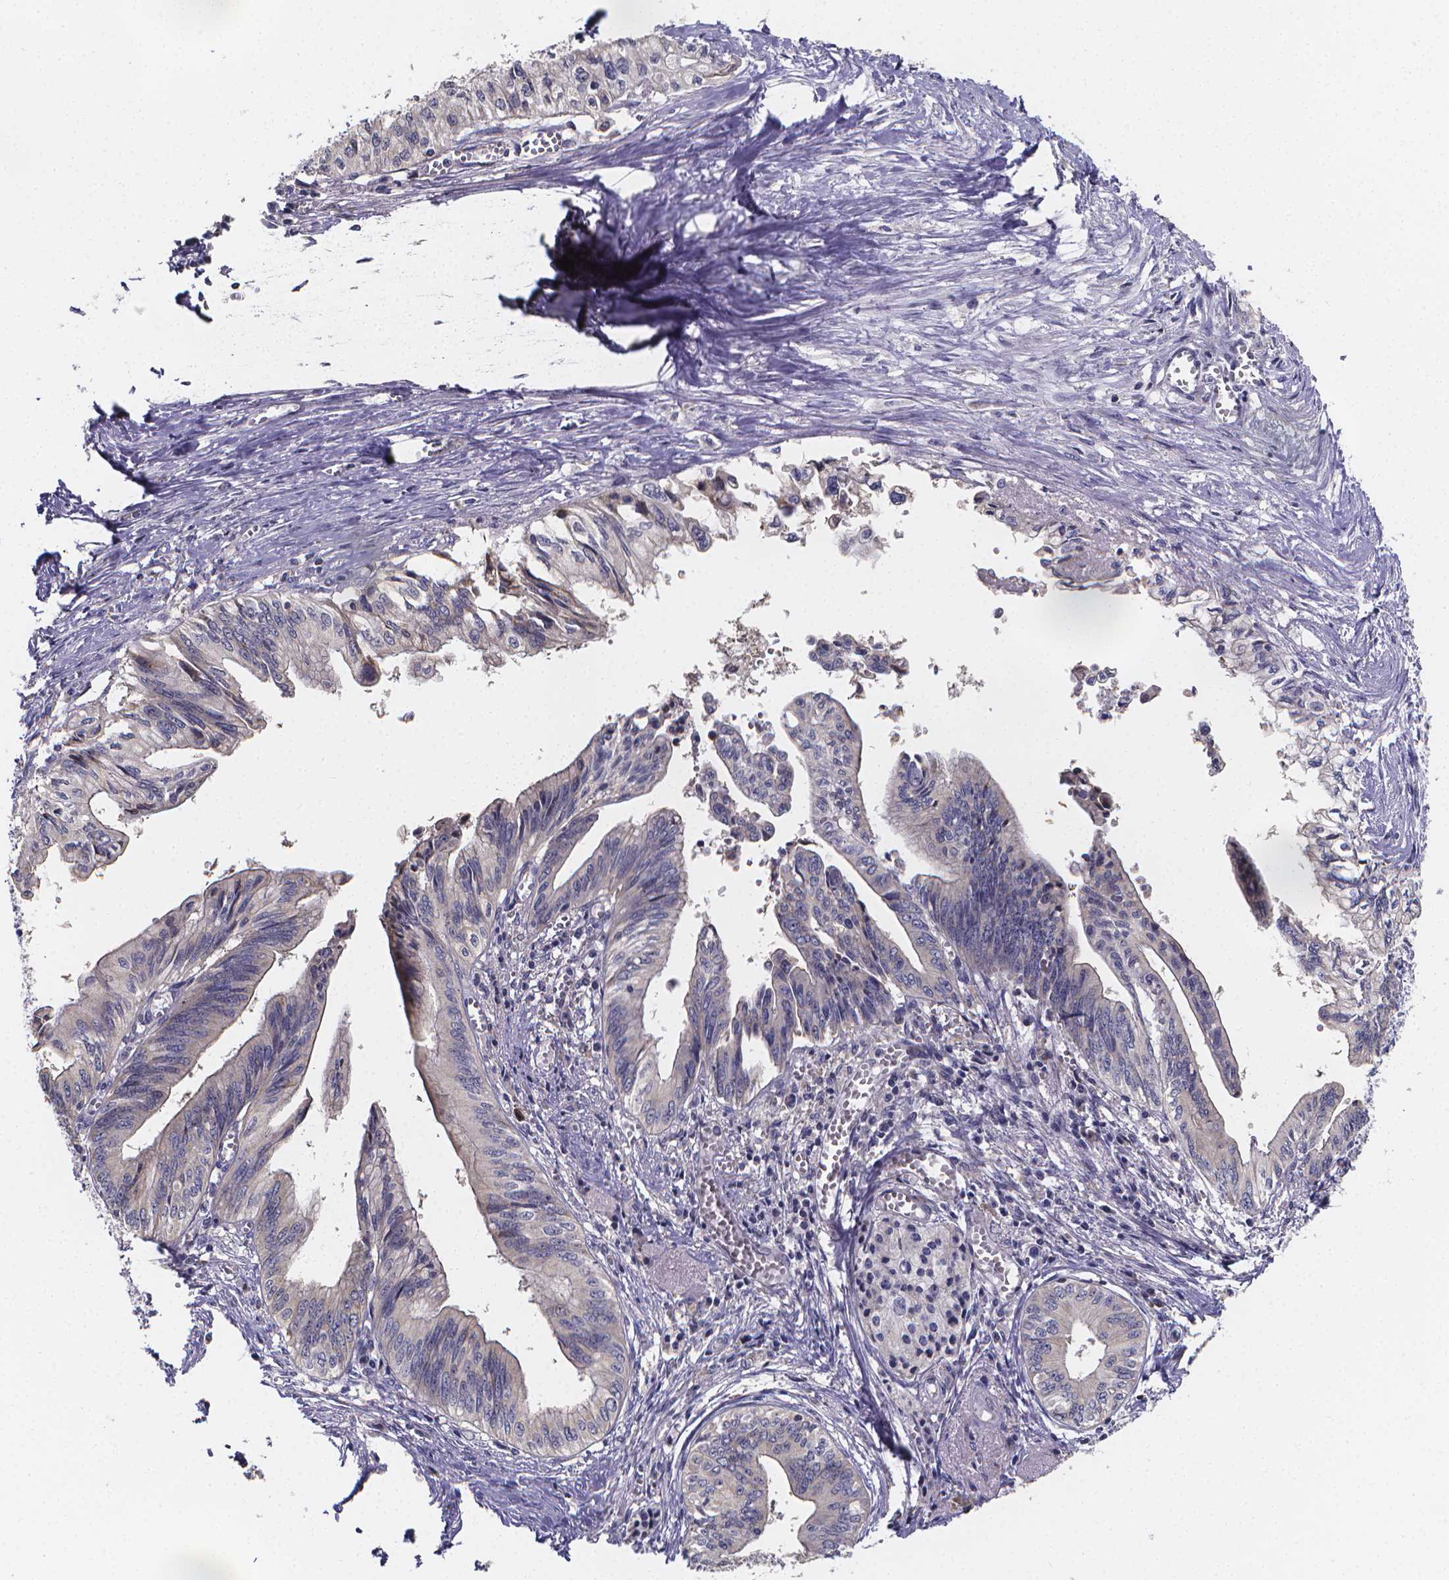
{"staining": {"intensity": "negative", "quantity": "none", "location": "none"}, "tissue": "pancreatic cancer", "cell_type": "Tumor cells", "image_type": "cancer", "snomed": [{"axis": "morphology", "description": "Adenocarcinoma, NOS"}, {"axis": "topography", "description": "Pancreas"}], "caption": "Immunohistochemical staining of human pancreatic adenocarcinoma demonstrates no significant expression in tumor cells.", "gene": "PAH", "patient": {"sex": "female", "age": 61}}